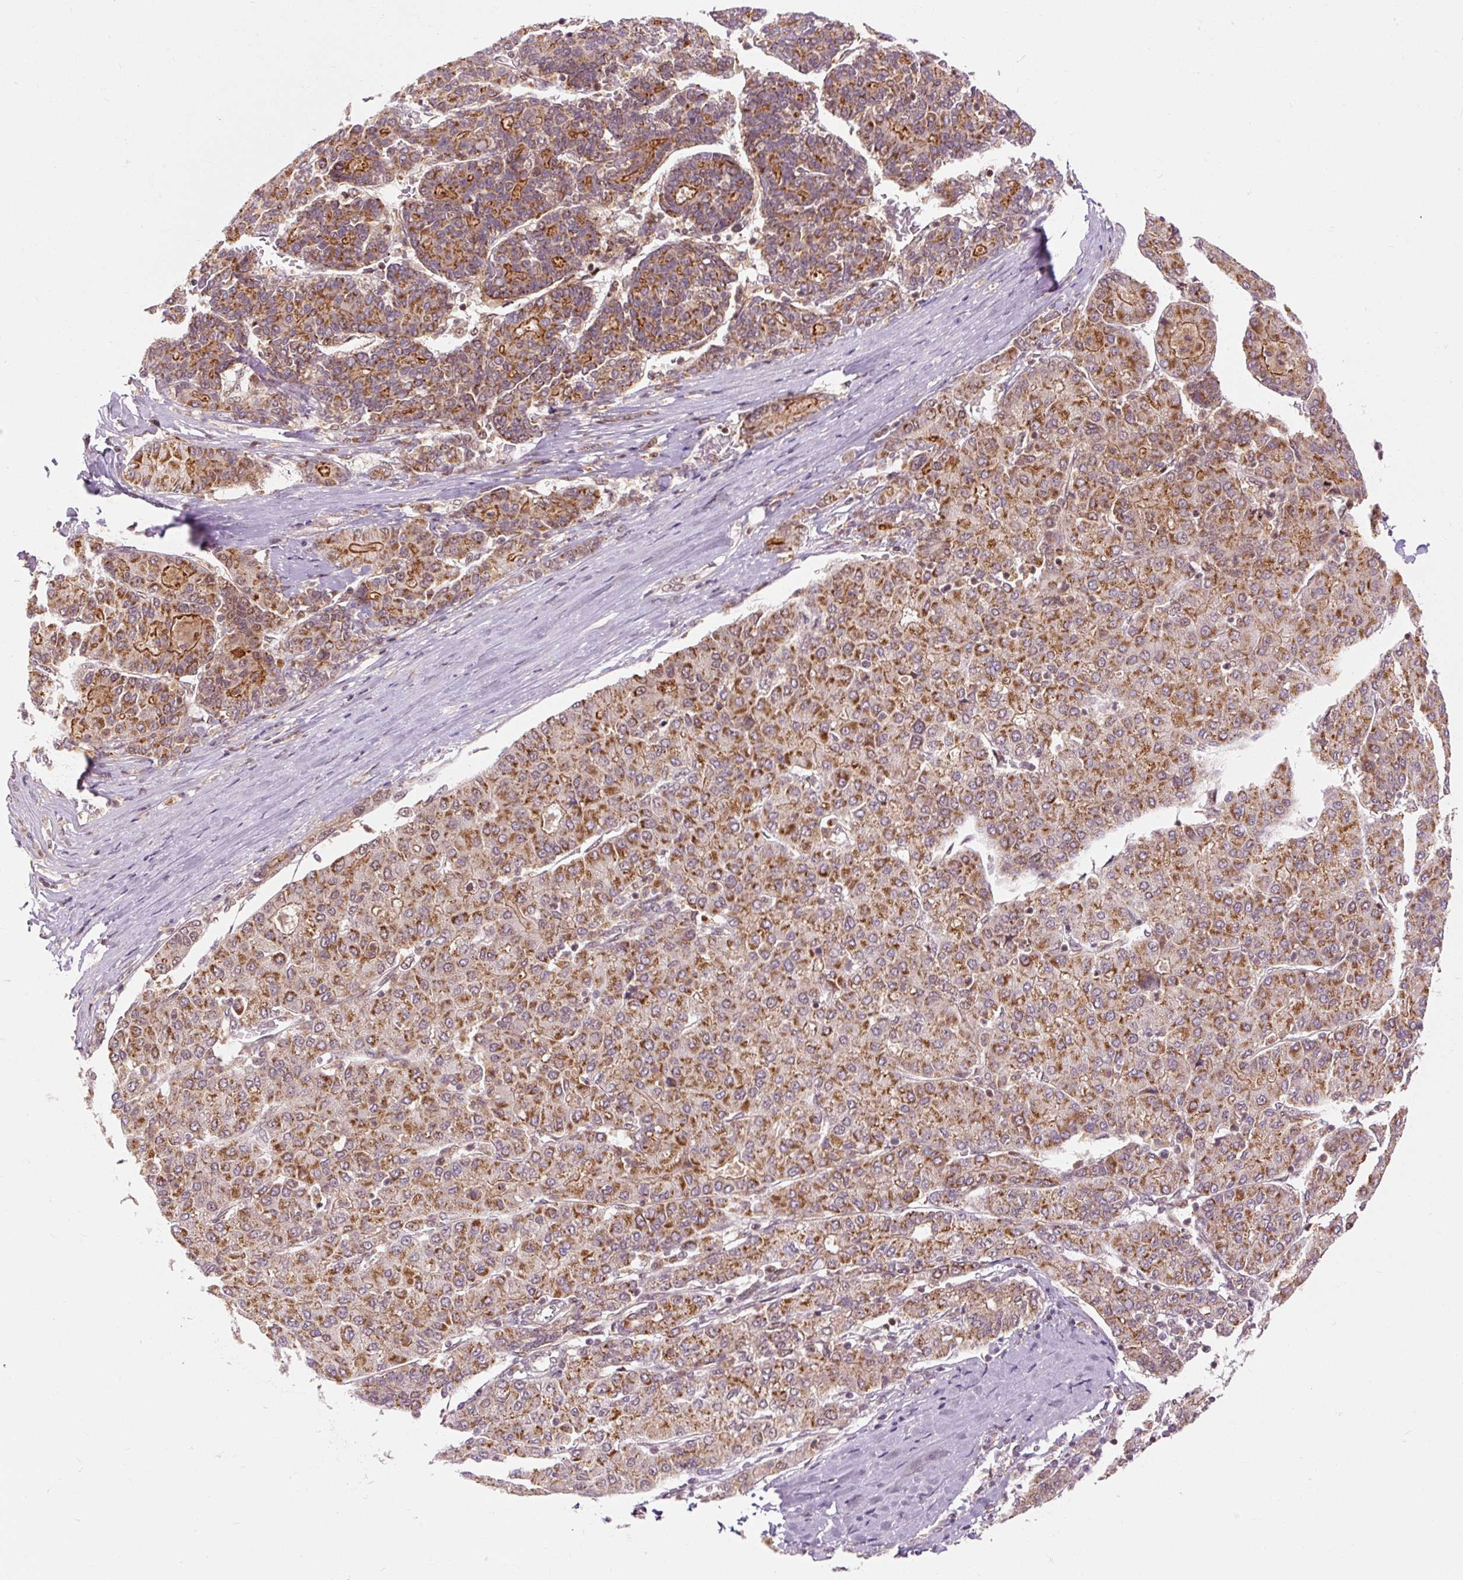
{"staining": {"intensity": "strong", "quantity": ">75%", "location": "cytoplasmic/membranous"}, "tissue": "liver cancer", "cell_type": "Tumor cells", "image_type": "cancer", "snomed": [{"axis": "morphology", "description": "Carcinoma, Hepatocellular, NOS"}, {"axis": "topography", "description": "Liver"}], "caption": "Human liver cancer stained with a protein marker exhibits strong staining in tumor cells.", "gene": "CSTF1", "patient": {"sex": "male", "age": 65}}